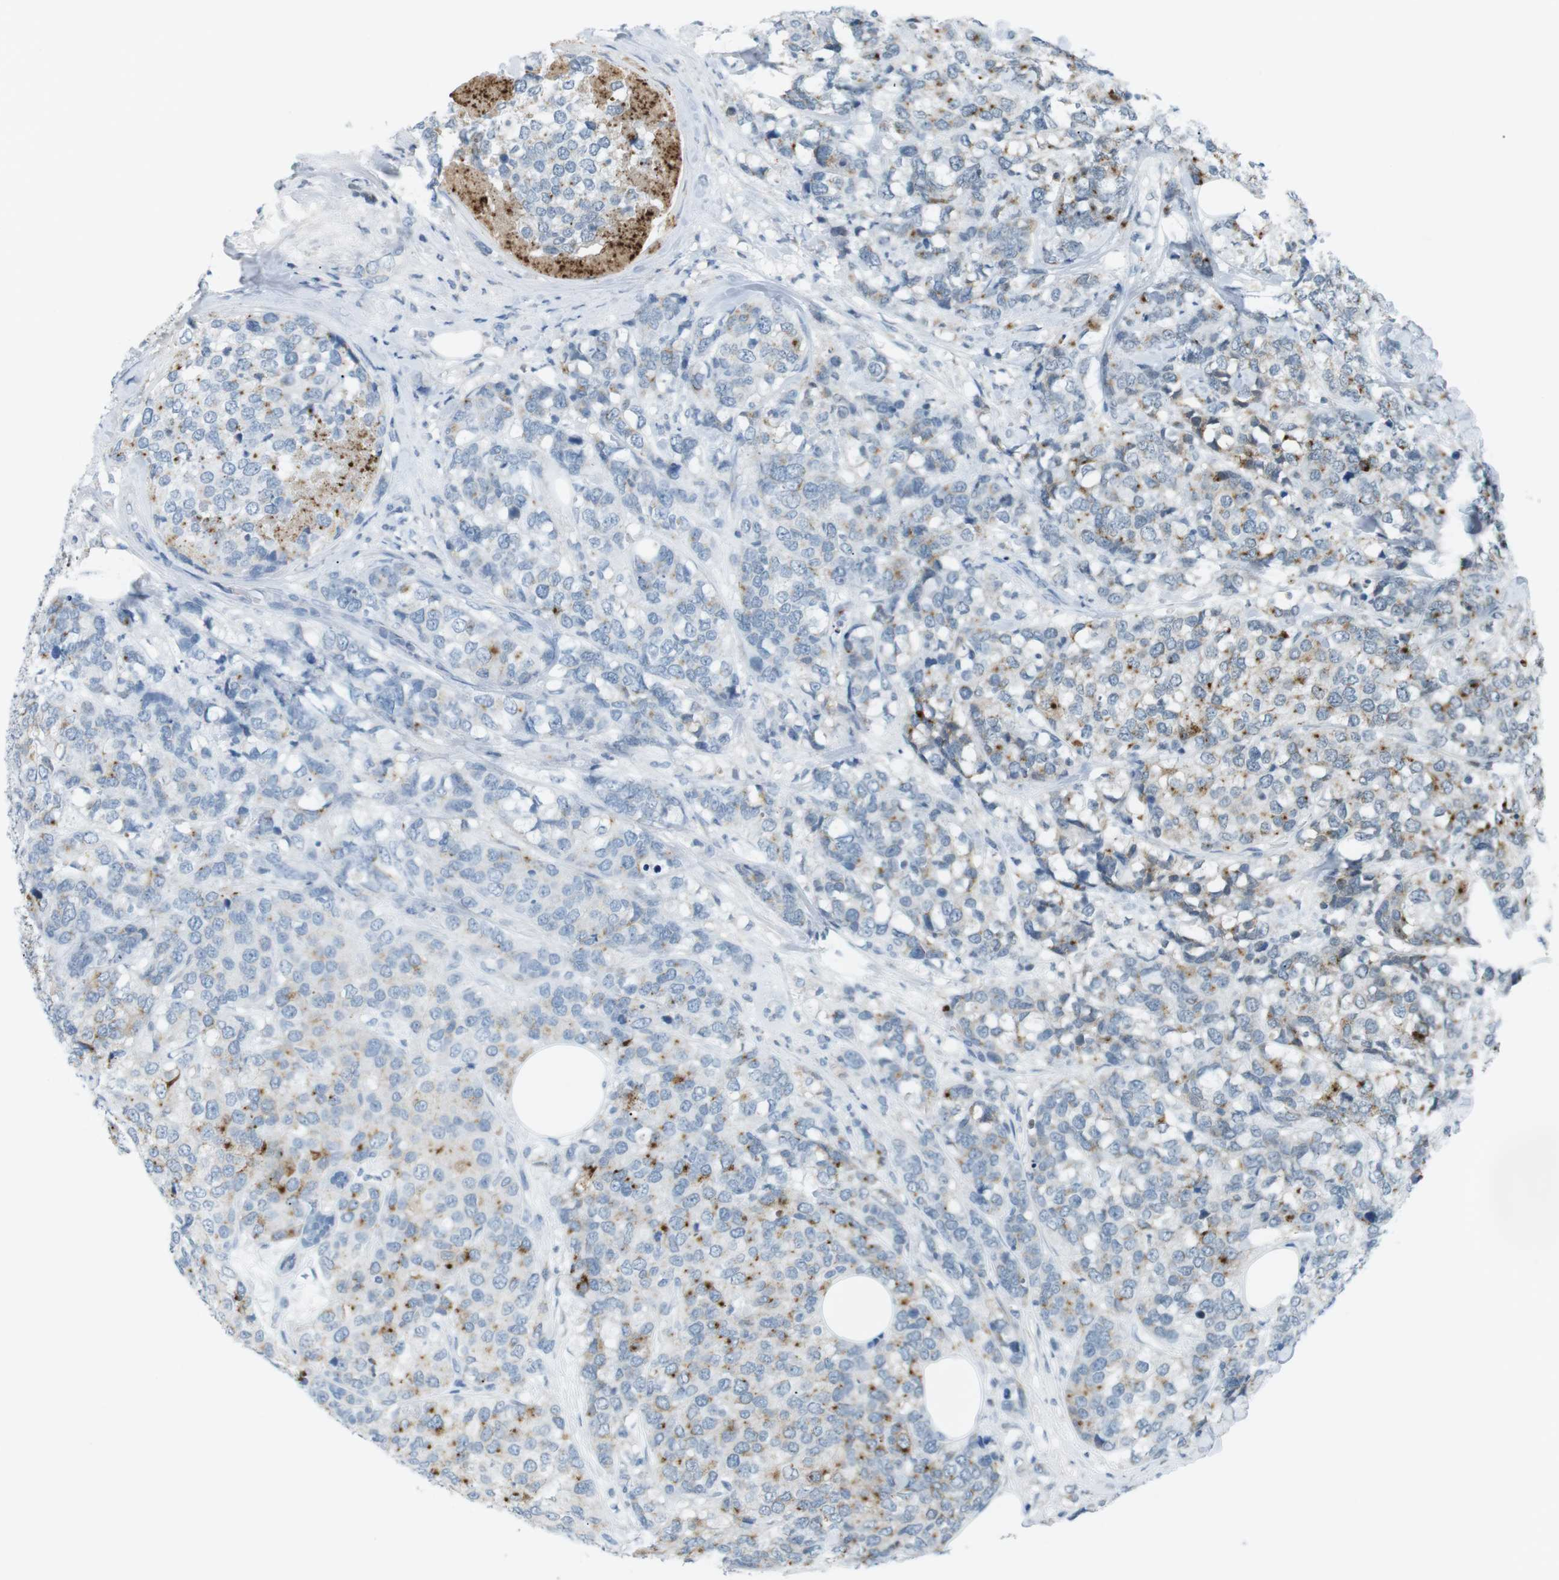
{"staining": {"intensity": "moderate", "quantity": "<25%", "location": "cytoplasmic/membranous"}, "tissue": "breast cancer", "cell_type": "Tumor cells", "image_type": "cancer", "snomed": [{"axis": "morphology", "description": "Lobular carcinoma"}, {"axis": "topography", "description": "Breast"}], "caption": "Breast lobular carcinoma stained with immunohistochemistry demonstrates moderate cytoplasmic/membranous staining in about <25% of tumor cells.", "gene": "AZGP1", "patient": {"sex": "female", "age": 59}}